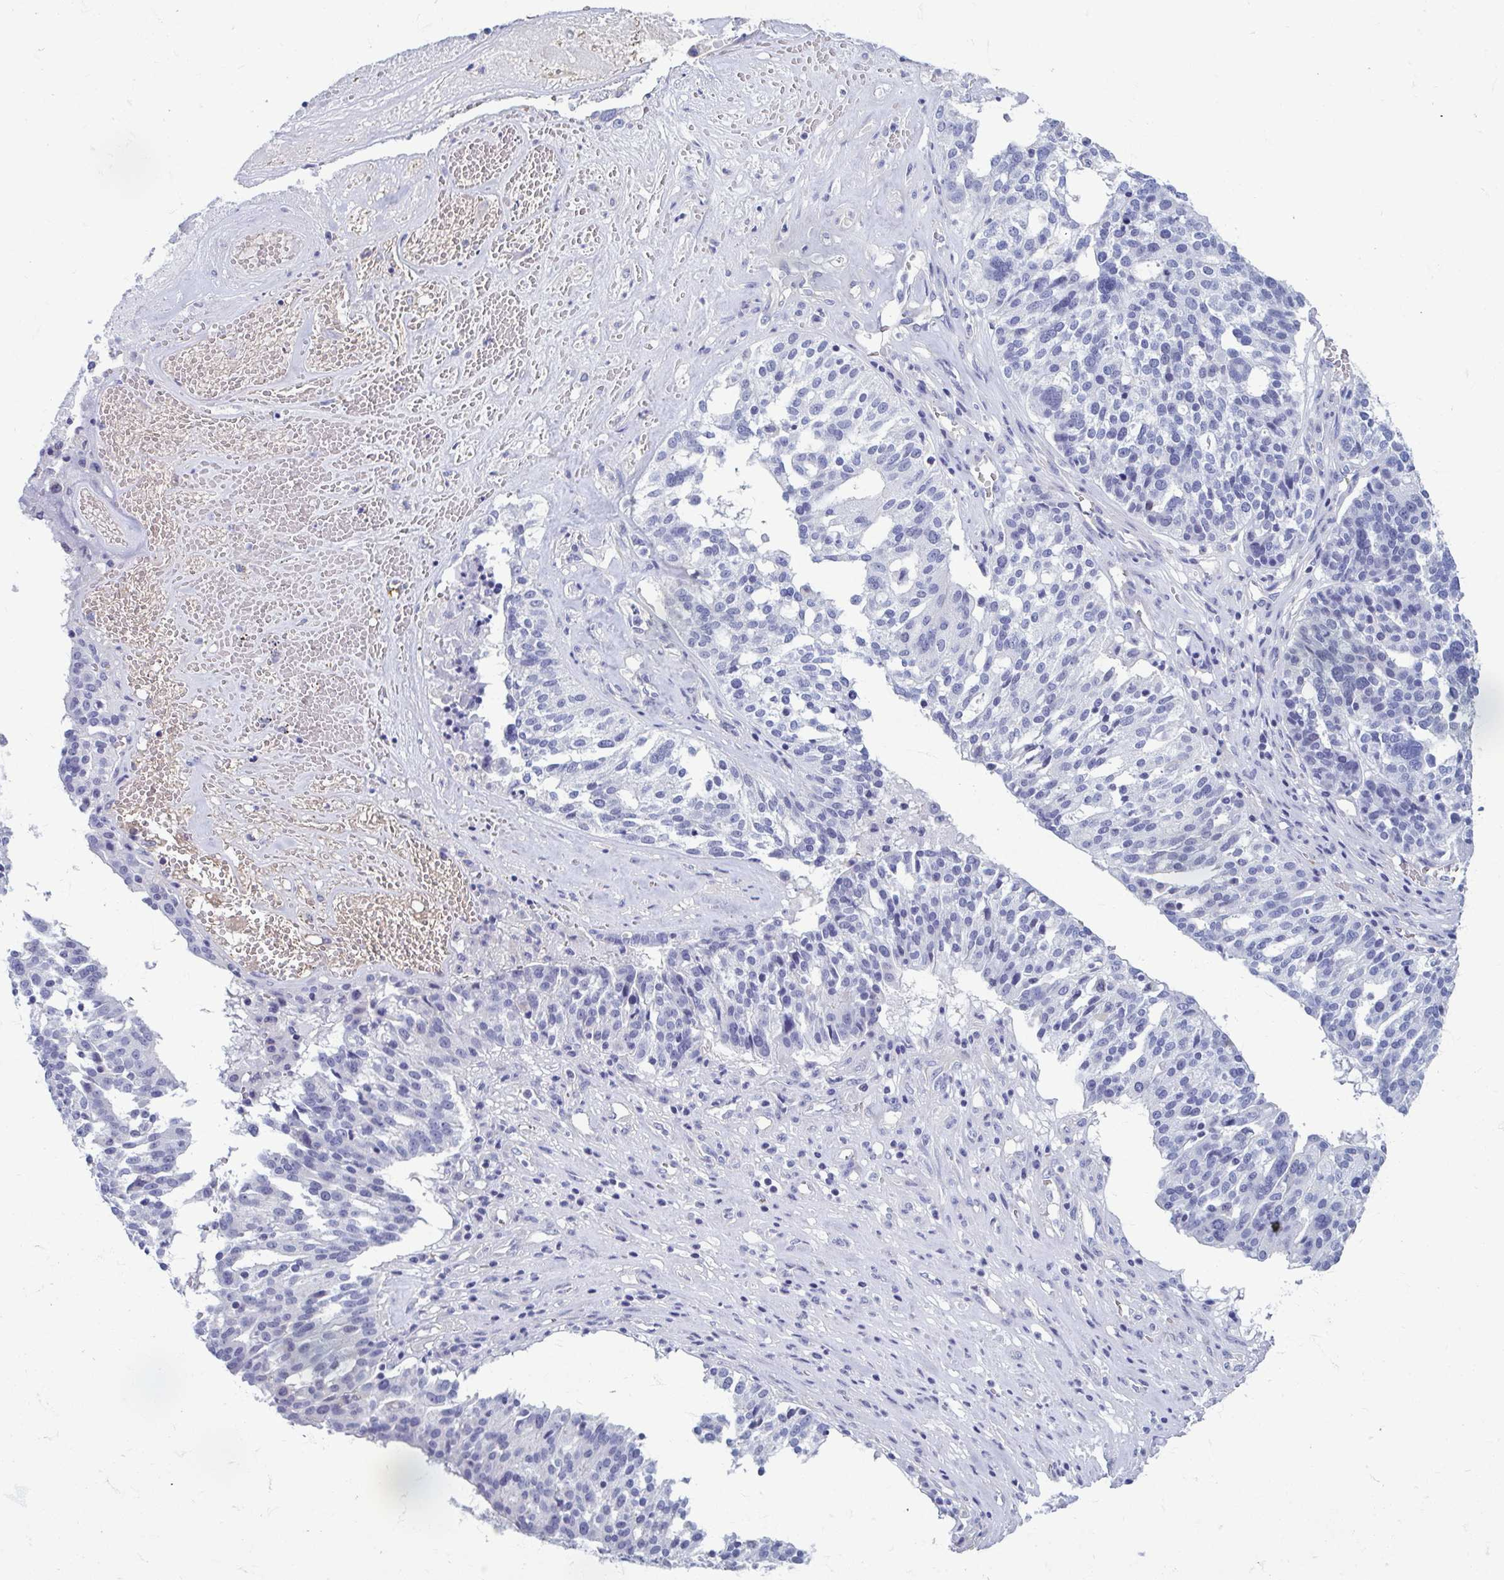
{"staining": {"intensity": "negative", "quantity": "none", "location": "none"}, "tissue": "ovarian cancer", "cell_type": "Tumor cells", "image_type": "cancer", "snomed": [{"axis": "morphology", "description": "Cystadenocarcinoma, serous, NOS"}, {"axis": "topography", "description": "Ovary"}], "caption": "Tumor cells are negative for brown protein staining in serous cystadenocarcinoma (ovarian).", "gene": "MORC4", "patient": {"sex": "female", "age": 59}}